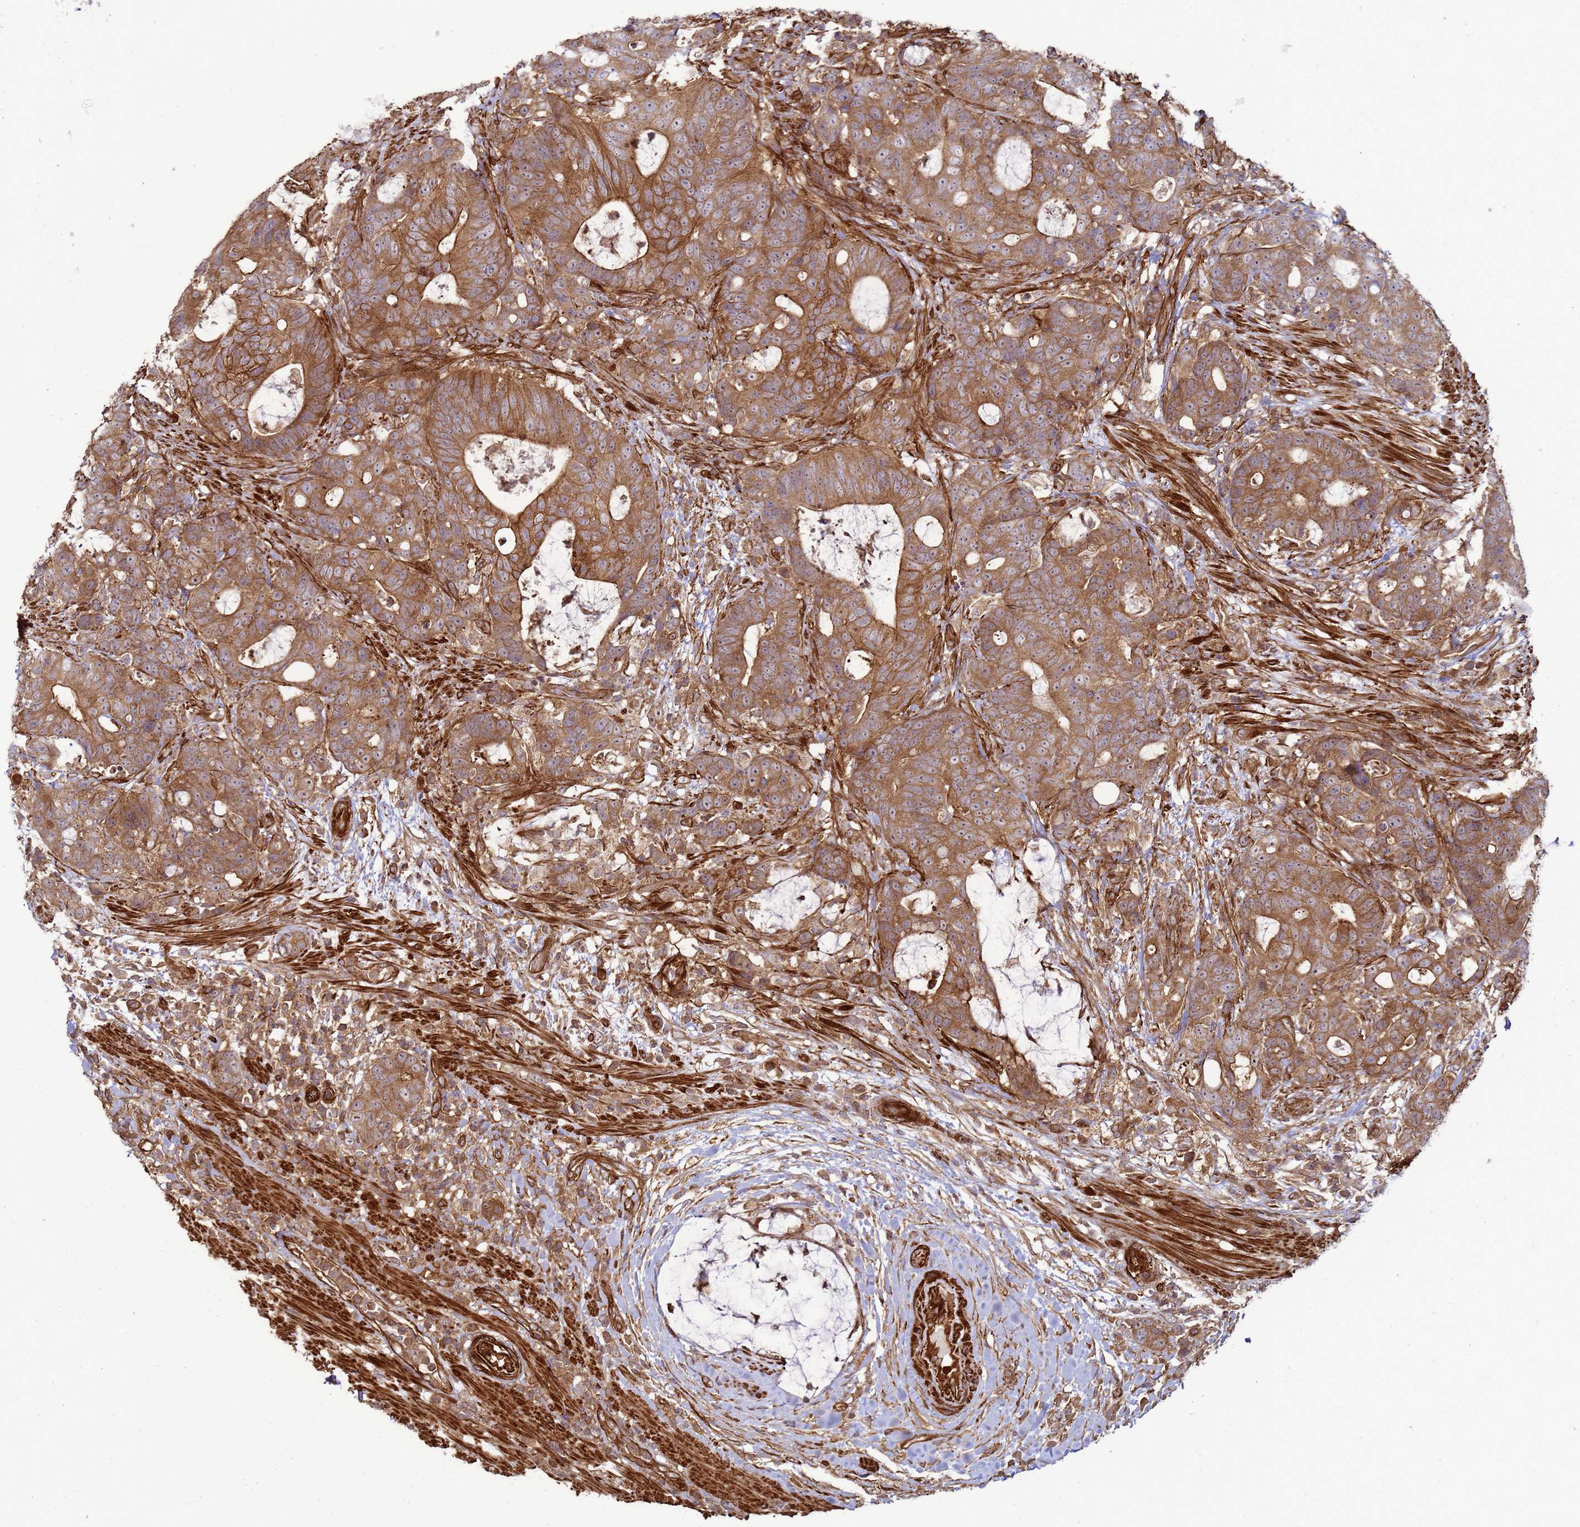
{"staining": {"intensity": "moderate", "quantity": ">75%", "location": "cytoplasmic/membranous"}, "tissue": "colorectal cancer", "cell_type": "Tumor cells", "image_type": "cancer", "snomed": [{"axis": "morphology", "description": "Adenocarcinoma, NOS"}, {"axis": "topography", "description": "Colon"}], "caption": "Colorectal adenocarcinoma stained for a protein (brown) displays moderate cytoplasmic/membranous positive staining in about >75% of tumor cells.", "gene": "CNOT1", "patient": {"sex": "female", "age": 82}}